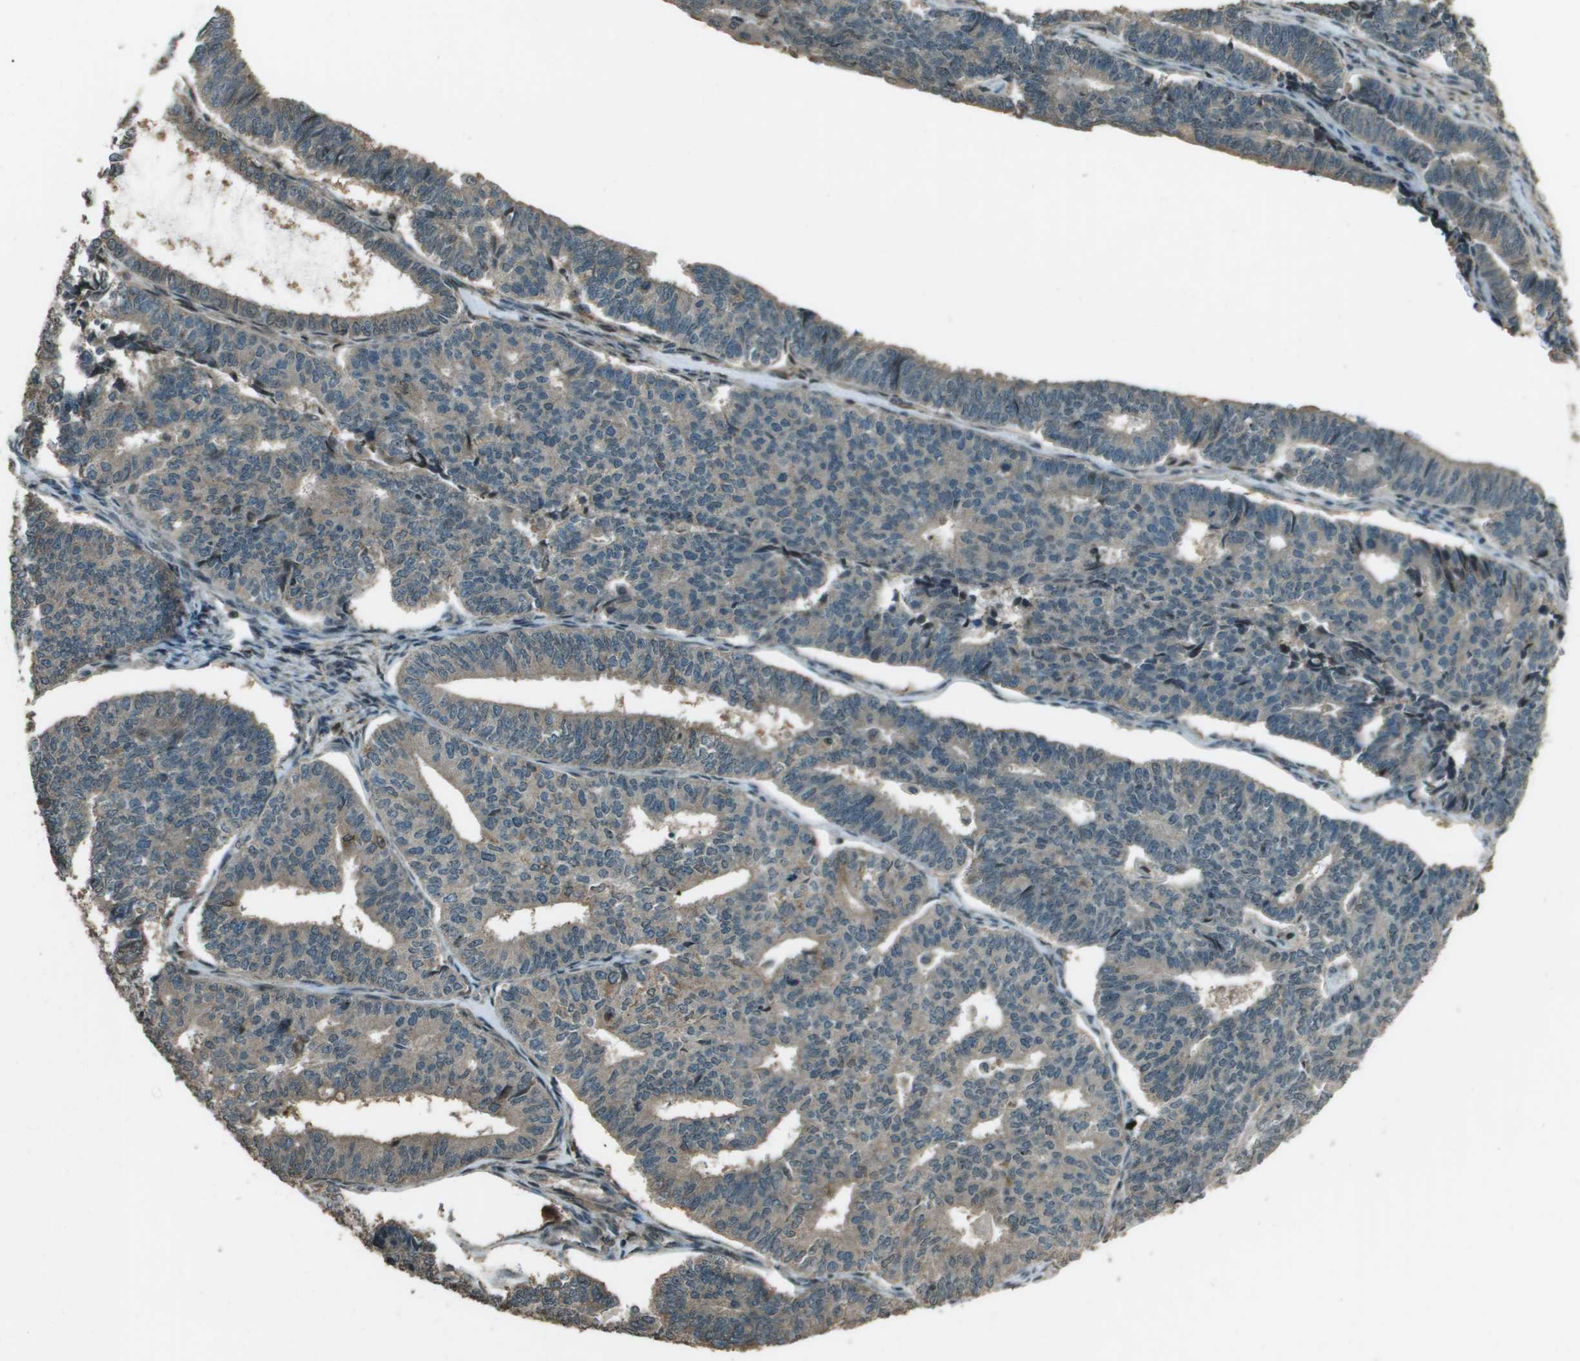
{"staining": {"intensity": "weak", "quantity": "<25%", "location": "cytoplasmic/membranous"}, "tissue": "endometrial cancer", "cell_type": "Tumor cells", "image_type": "cancer", "snomed": [{"axis": "morphology", "description": "Adenocarcinoma, NOS"}, {"axis": "topography", "description": "Endometrium"}], "caption": "Endometrial adenocarcinoma was stained to show a protein in brown. There is no significant expression in tumor cells.", "gene": "SDC3", "patient": {"sex": "female", "age": 70}}